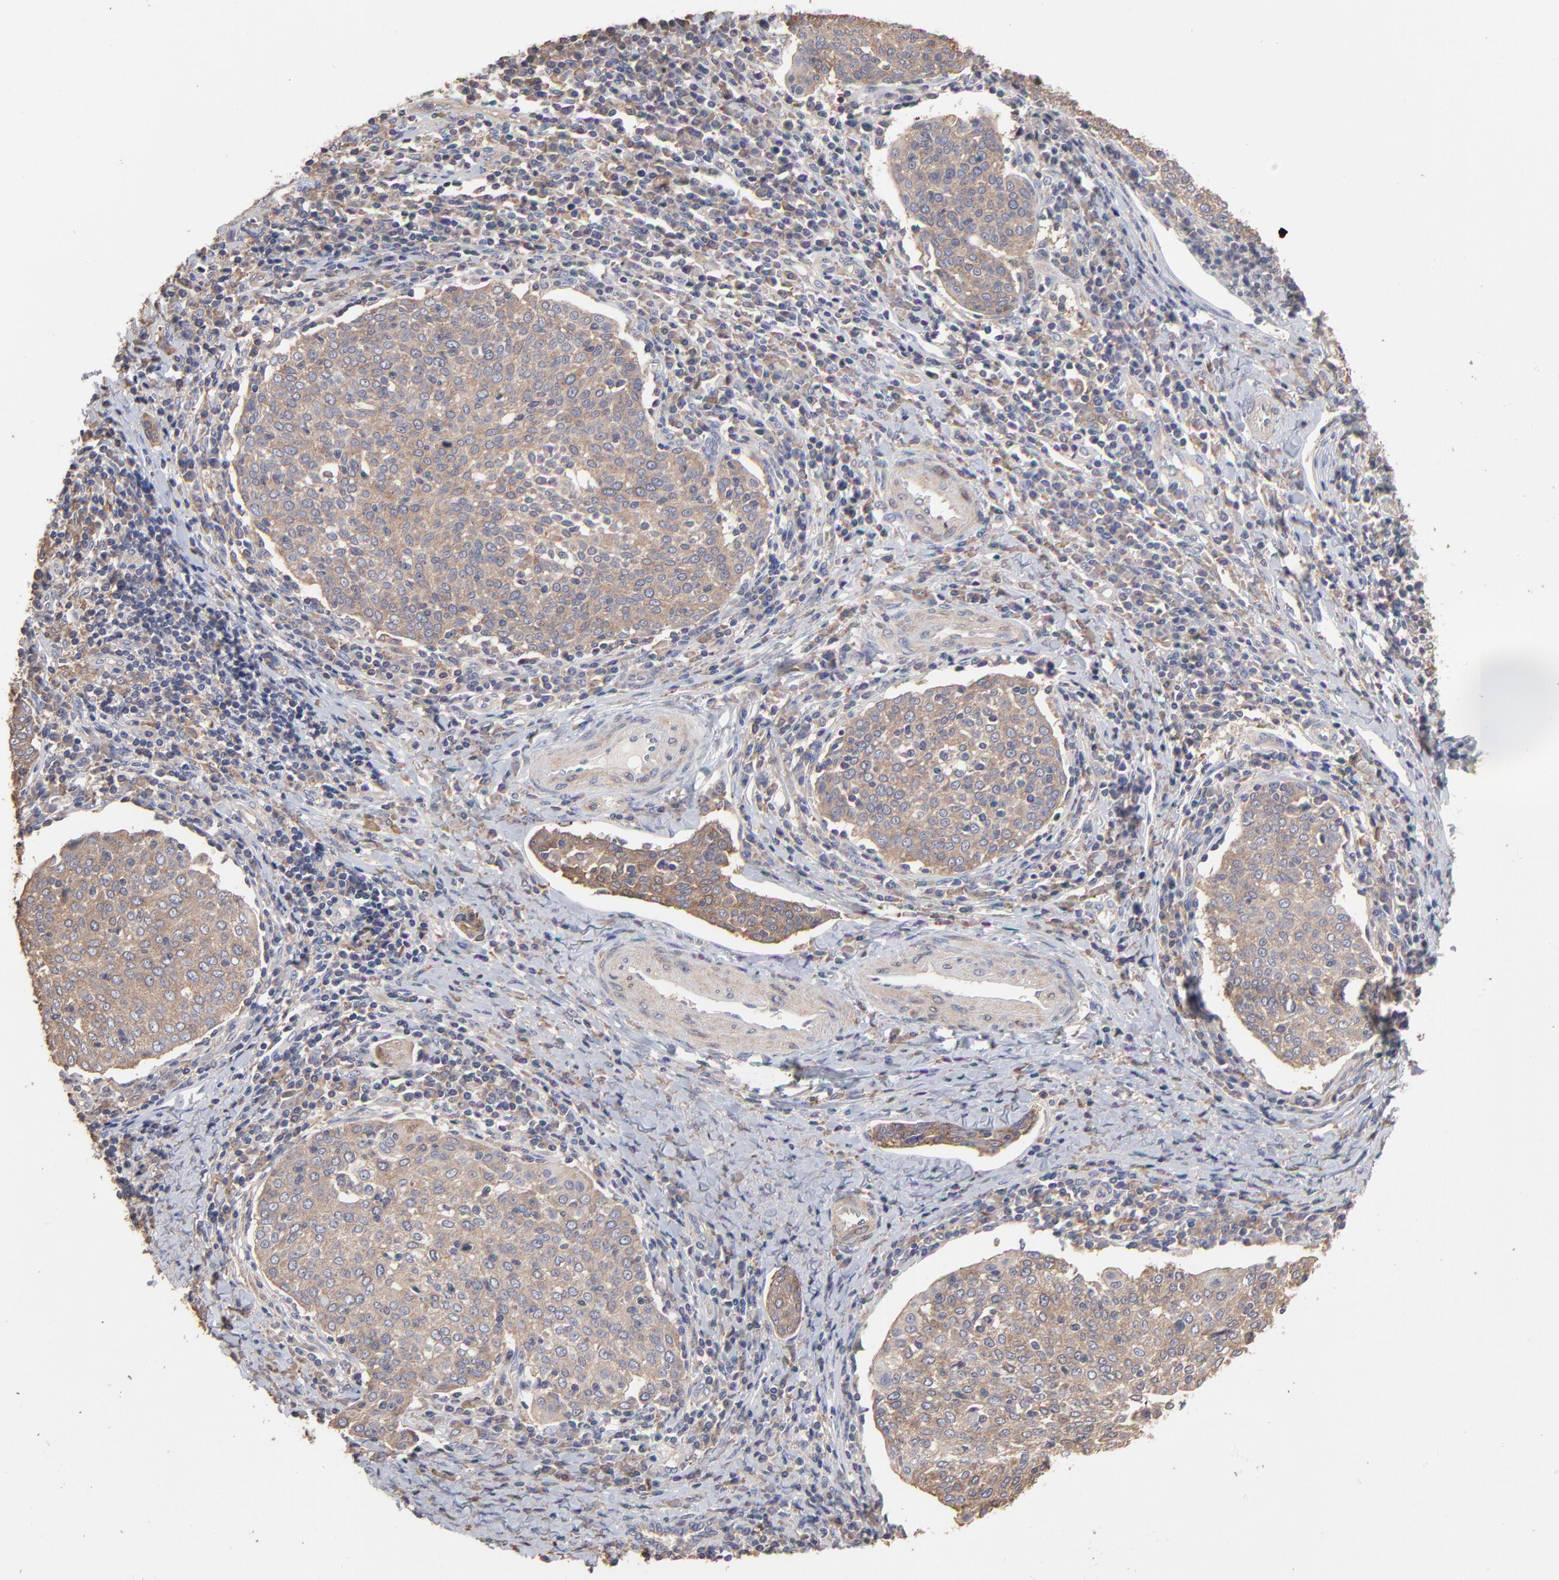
{"staining": {"intensity": "moderate", "quantity": ">75%", "location": "cytoplasmic/membranous"}, "tissue": "cervical cancer", "cell_type": "Tumor cells", "image_type": "cancer", "snomed": [{"axis": "morphology", "description": "Squamous cell carcinoma, NOS"}, {"axis": "topography", "description": "Cervix"}], "caption": "Immunohistochemistry (IHC) (DAB (3,3'-diaminobenzidine)) staining of human cervical cancer demonstrates moderate cytoplasmic/membranous protein staining in about >75% of tumor cells. (Stains: DAB in brown, nuclei in blue, Microscopy: brightfield microscopy at high magnification).", "gene": "TANGO2", "patient": {"sex": "female", "age": 40}}